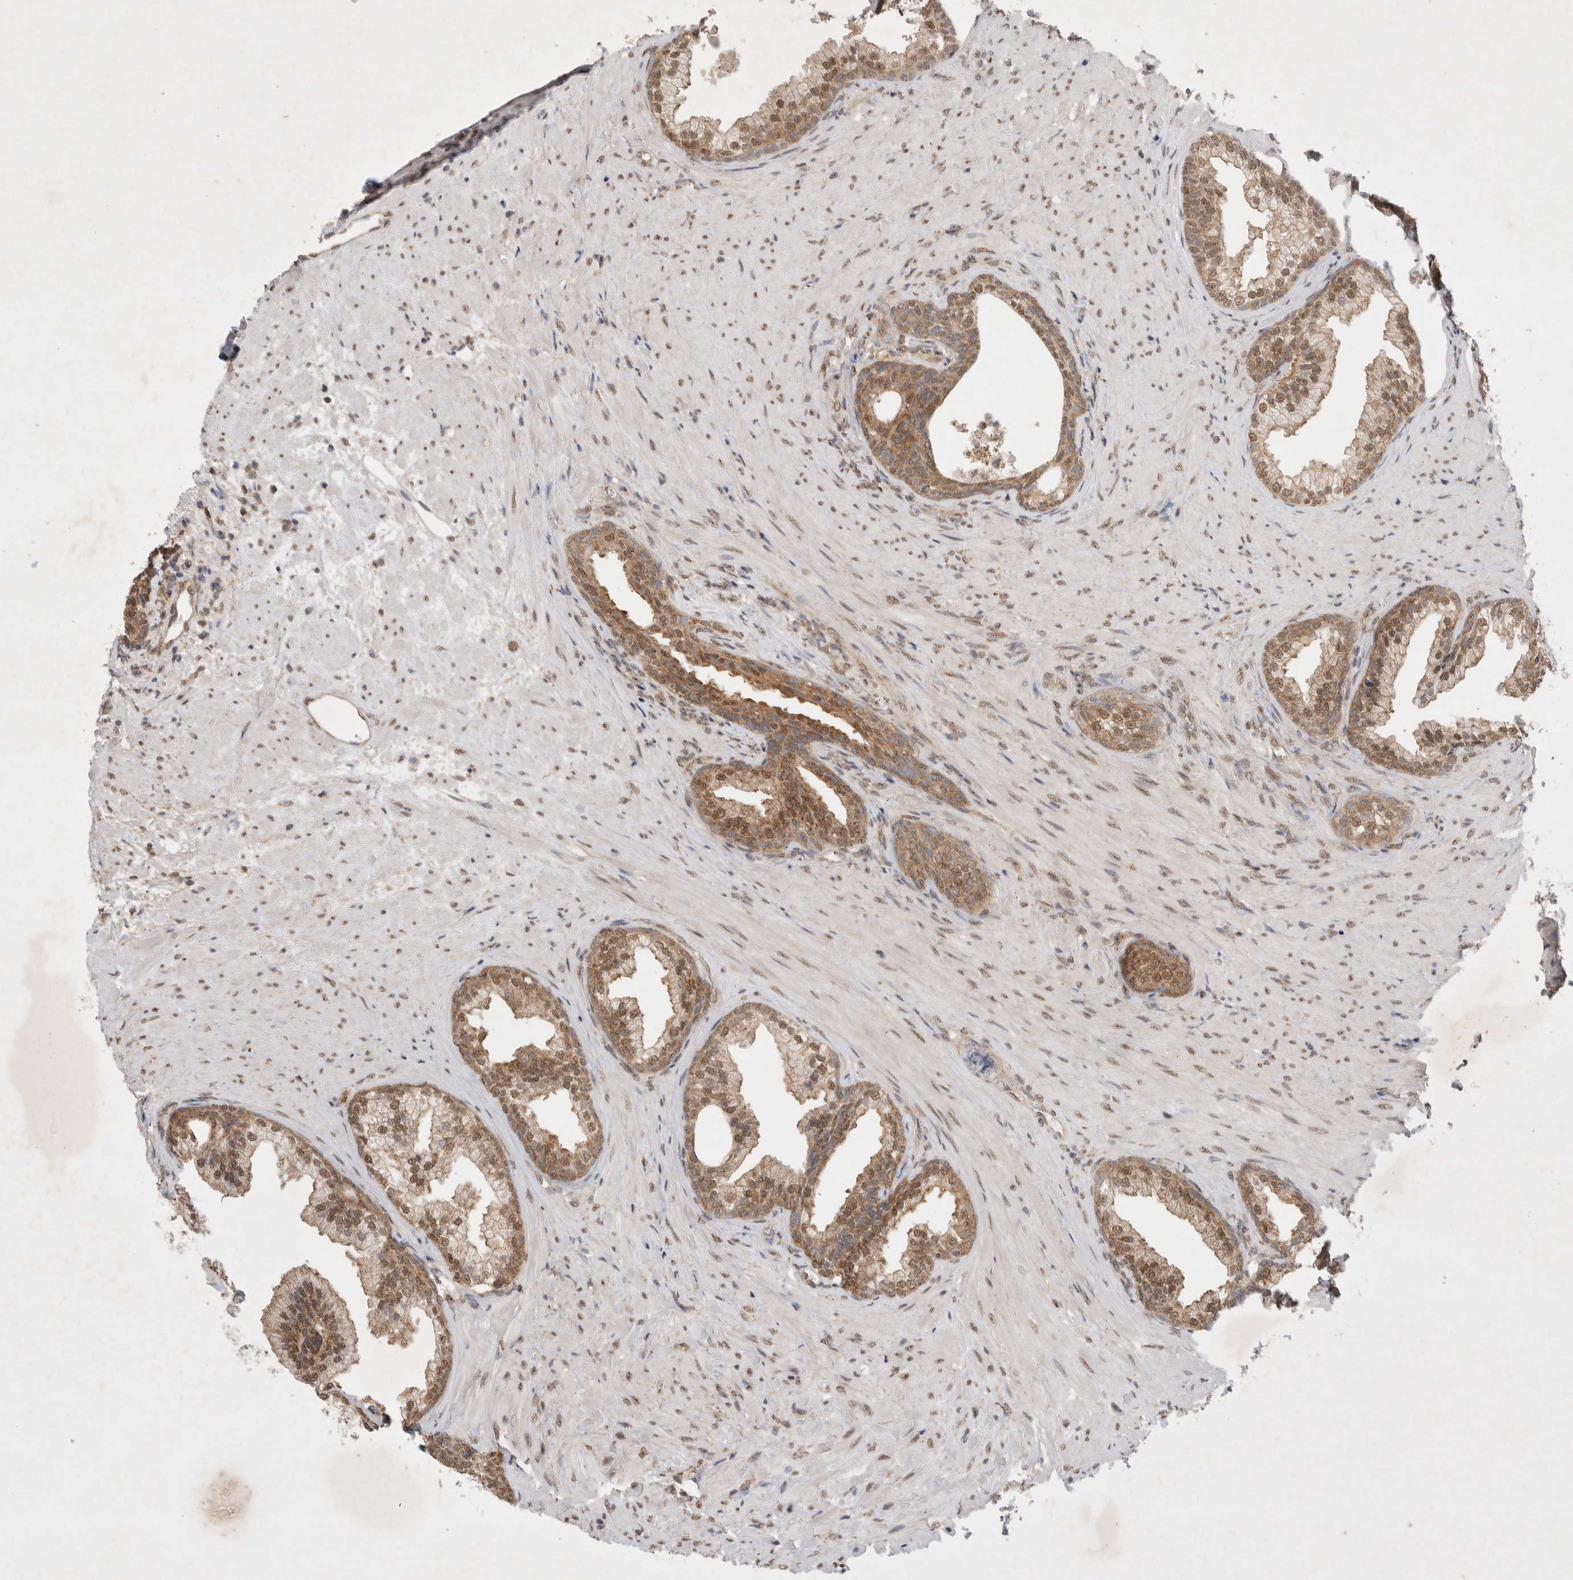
{"staining": {"intensity": "moderate", "quantity": ">75%", "location": "cytoplasmic/membranous"}, "tissue": "prostate", "cell_type": "Glandular cells", "image_type": "normal", "snomed": [{"axis": "morphology", "description": "Normal tissue, NOS"}, {"axis": "topography", "description": "Prostate"}], "caption": "Immunohistochemistry (IHC) staining of normal prostate, which exhibits medium levels of moderate cytoplasmic/membranous staining in about >75% of glandular cells indicating moderate cytoplasmic/membranous protein staining. The staining was performed using DAB (brown) for protein detection and nuclei were counterstained in hematoxylin (blue).", "gene": "WIPF2", "patient": {"sex": "male", "age": 76}}